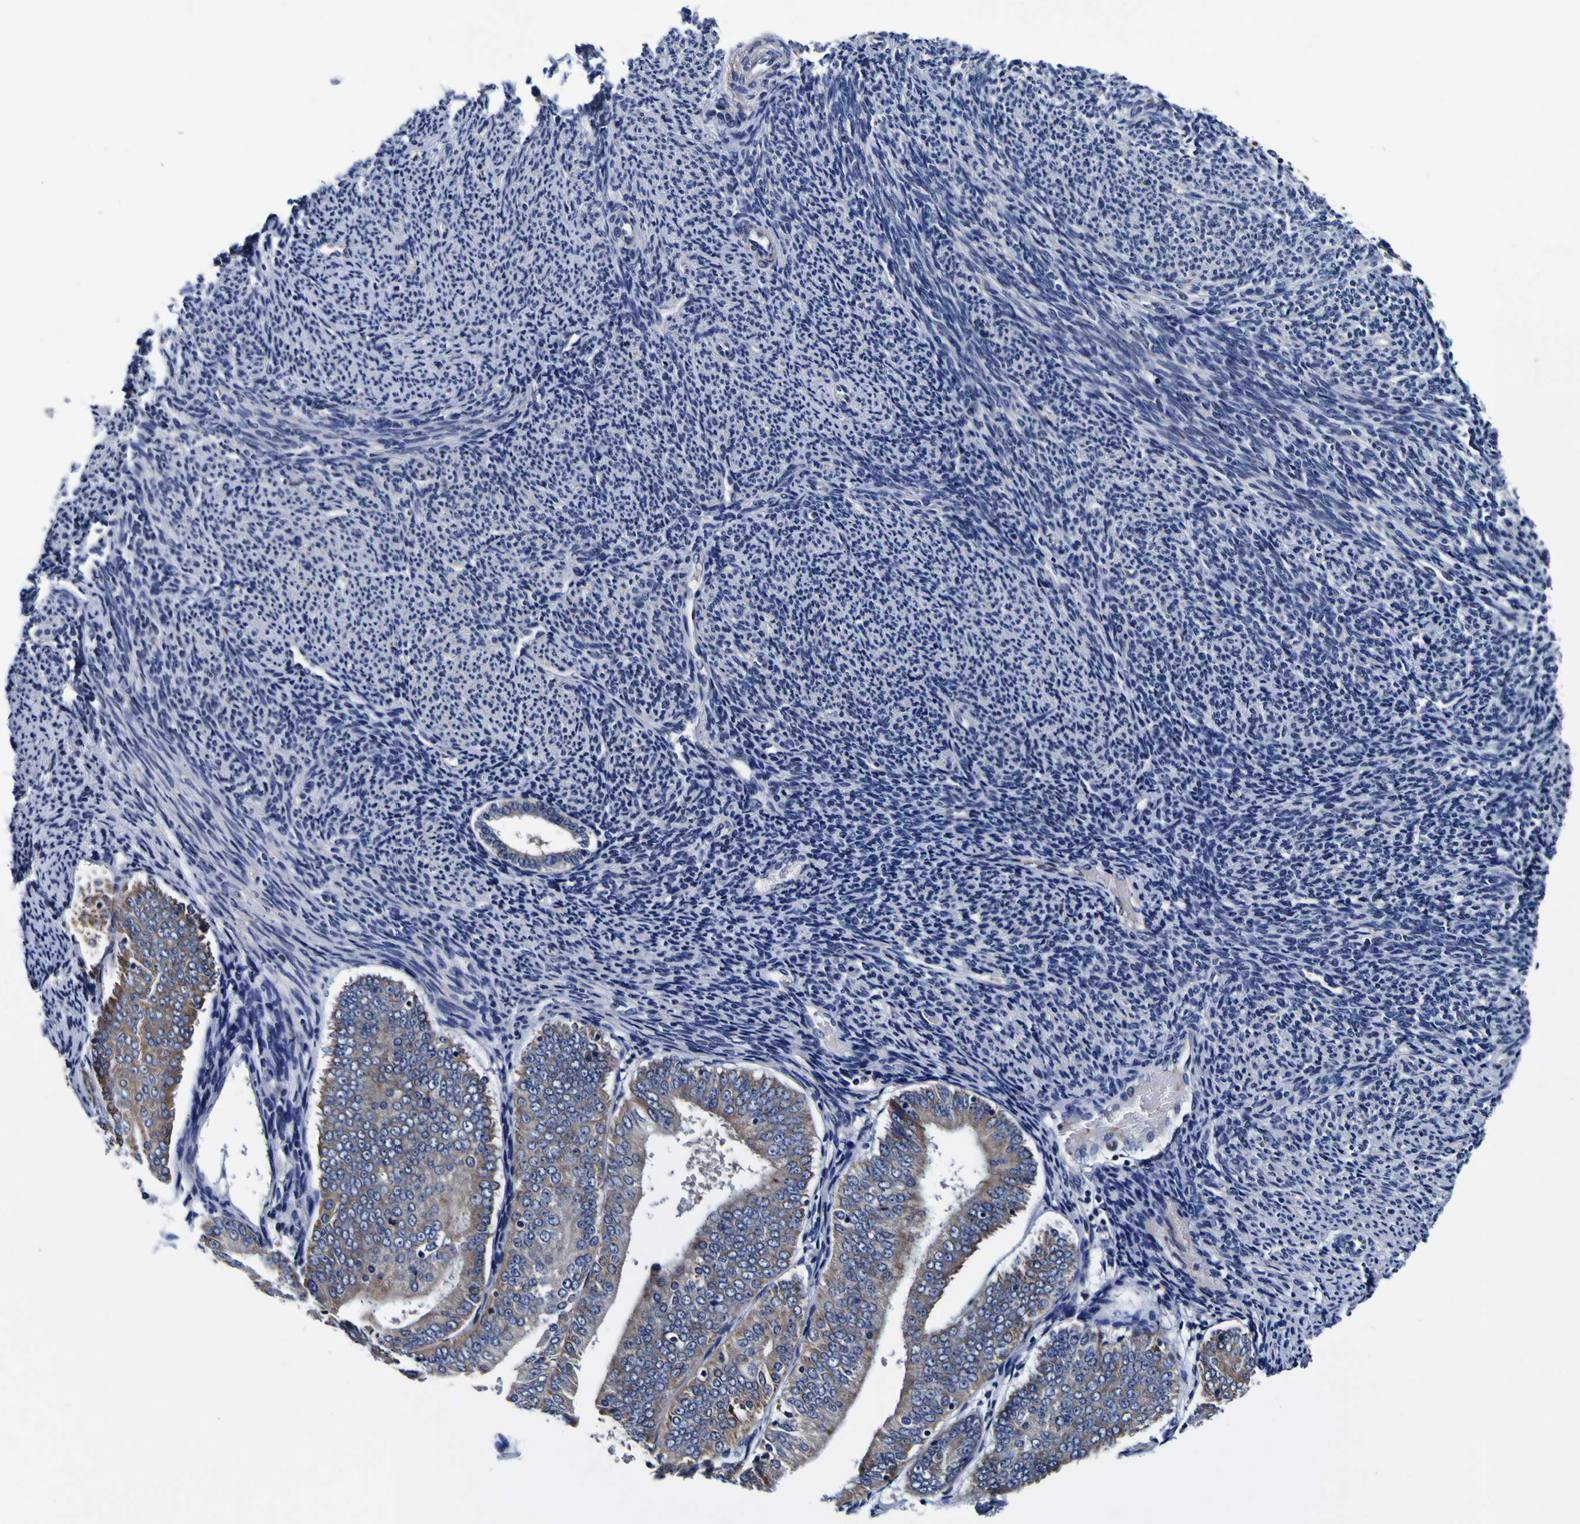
{"staining": {"intensity": "moderate", "quantity": ">75%", "location": "cytoplasmic/membranous"}, "tissue": "endometrial cancer", "cell_type": "Tumor cells", "image_type": "cancer", "snomed": [{"axis": "morphology", "description": "Adenocarcinoma, NOS"}, {"axis": "topography", "description": "Endometrium"}], "caption": "About >75% of tumor cells in human endometrial adenocarcinoma reveal moderate cytoplasmic/membranous protein expression as visualized by brown immunohistochemical staining.", "gene": "PDLIM4", "patient": {"sex": "female", "age": 63}}